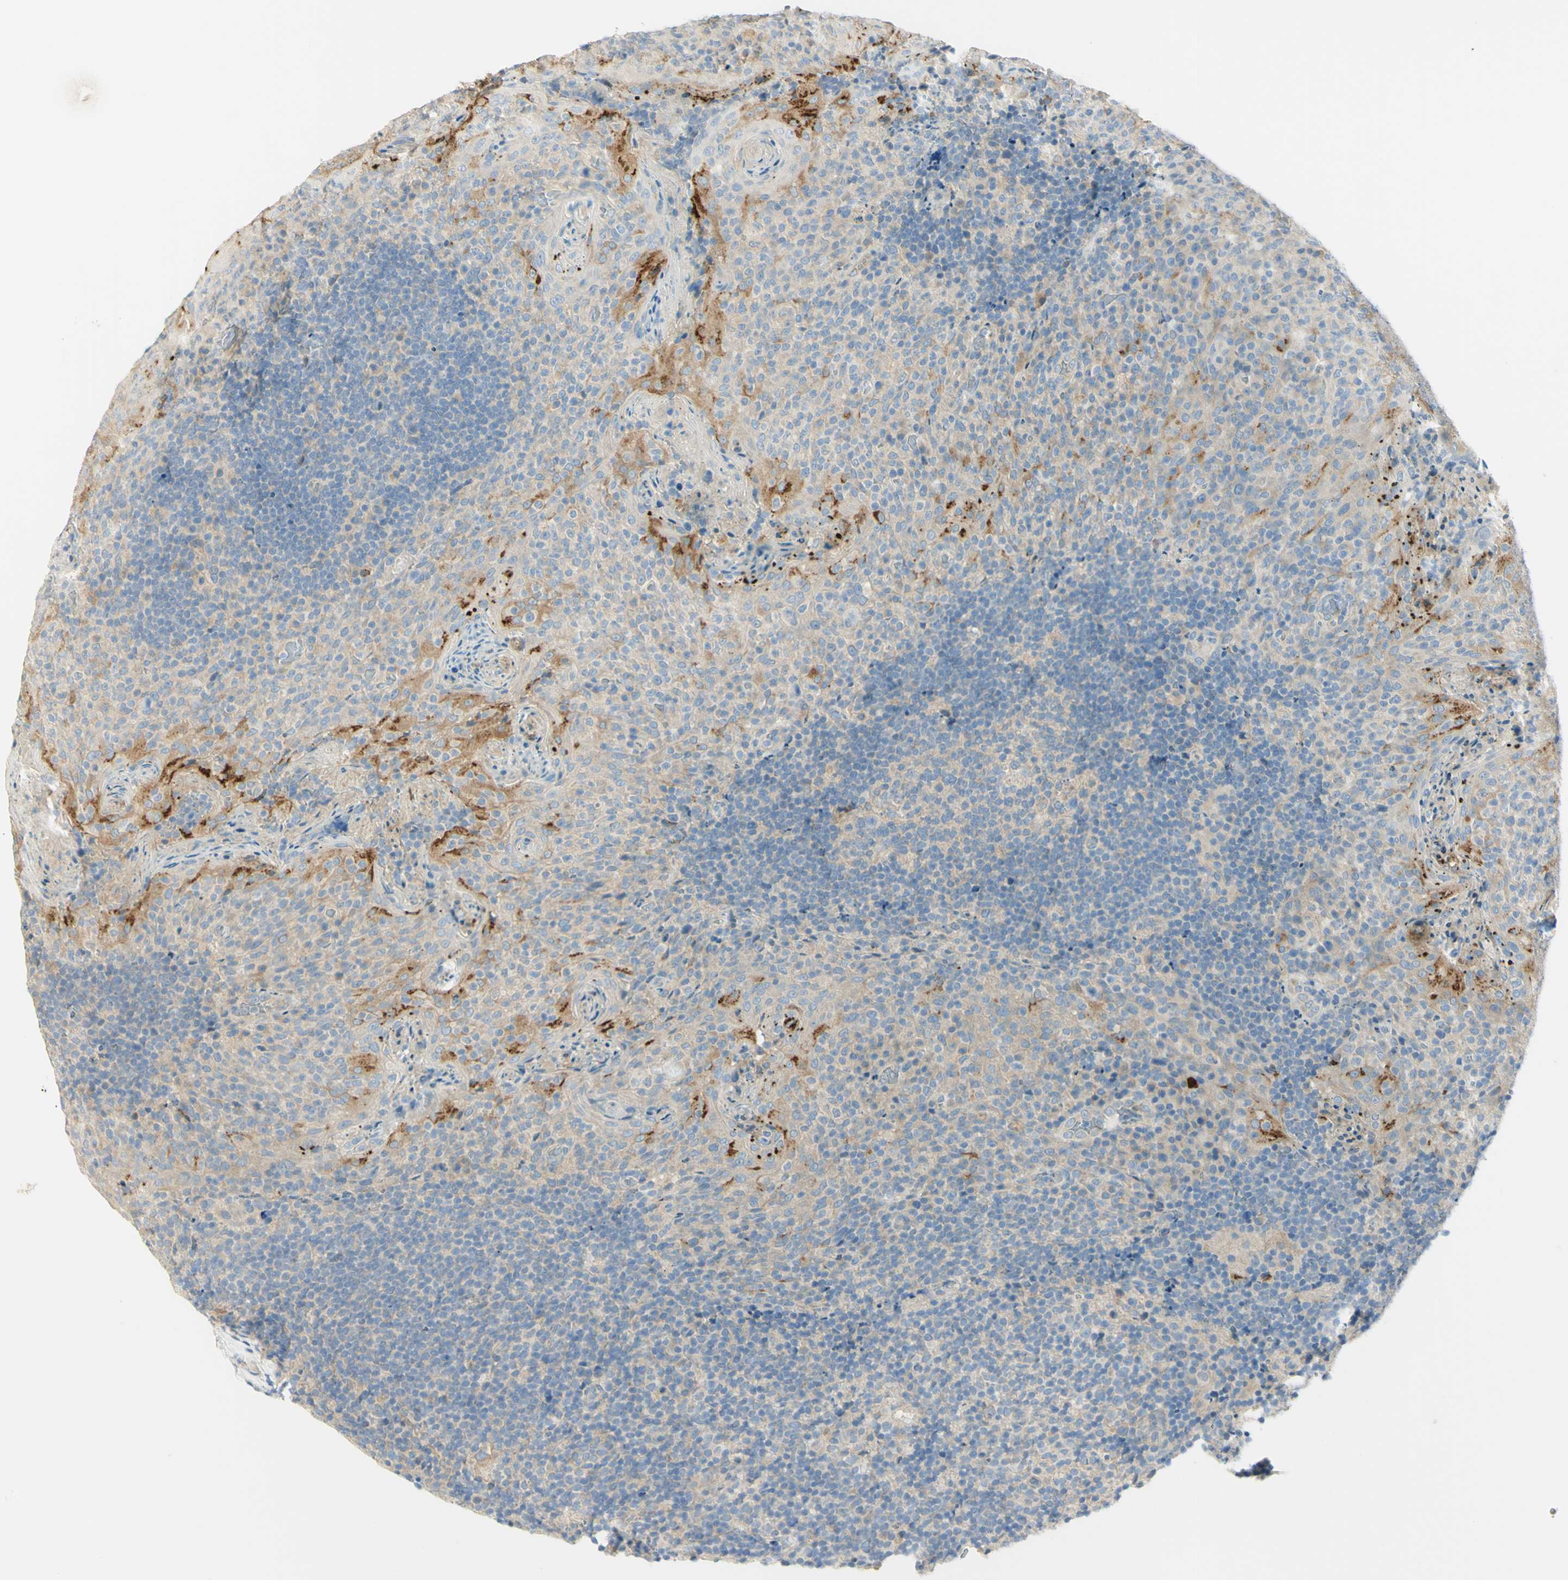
{"staining": {"intensity": "weak", "quantity": "<25%", "location": "cytoplasmic/membranous"}, "tissue": "tonsil", "cell_type": "Germinal center cells", "image_type": "normal", "snomed": [{"axis": "morphology", "description": "Normal tissue, NOS"}, {"axis": "topography", "description": "Tonsil"}], "caption": "This photomicrograph is of benign tonsil stained with immunohistochemistry to label a protein in brown with the nuclei are counter-stained blue. There is no positivity in germinal center cells.", "gene": "GCNT3", "patient": {"sex": "male", "age": 17}}